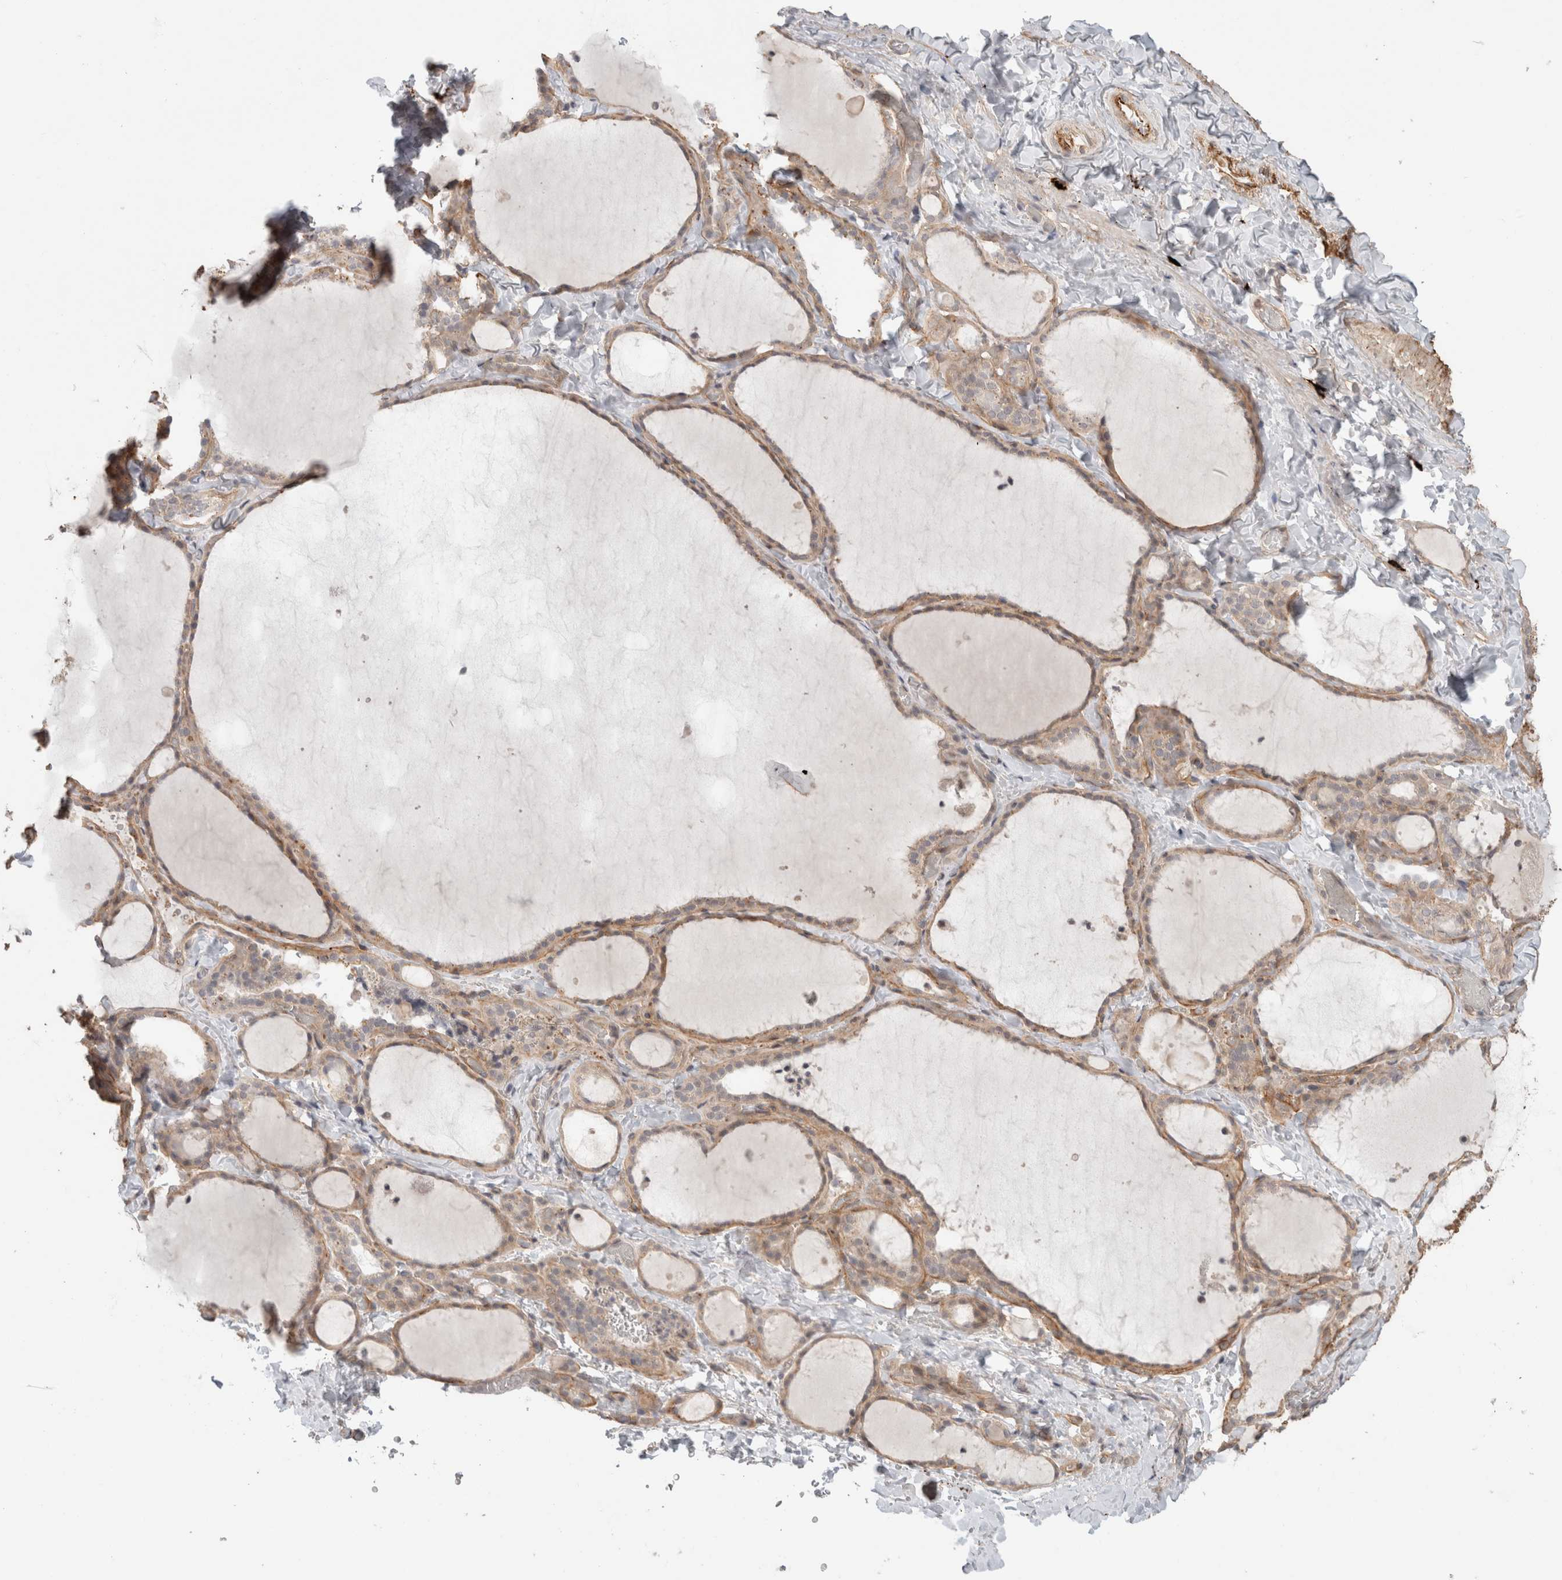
{"staining": {"intensity": "weak", "quantity": ">75%", "location": "cytoplasmic/membranous"}, "tissue": "thyroid gland", "cell_type": "Glandular cells", "image_type": "normal", "snomed": [{"axis": "morphology", "description": "Normal tissue, NOS"}, {"axis": "topography", "description": "Thyroid gland"}], "caption": "Immunohistochemistry (IHC) photomicrograph of normal thyroid gland stained for a protein (brown), which exhibits low levels of weak cytoplasmic/membranous positivity in about >75% of glandular cells.", "gene": "HSPG2", "patient": {"sex": "female", "age": 22}}